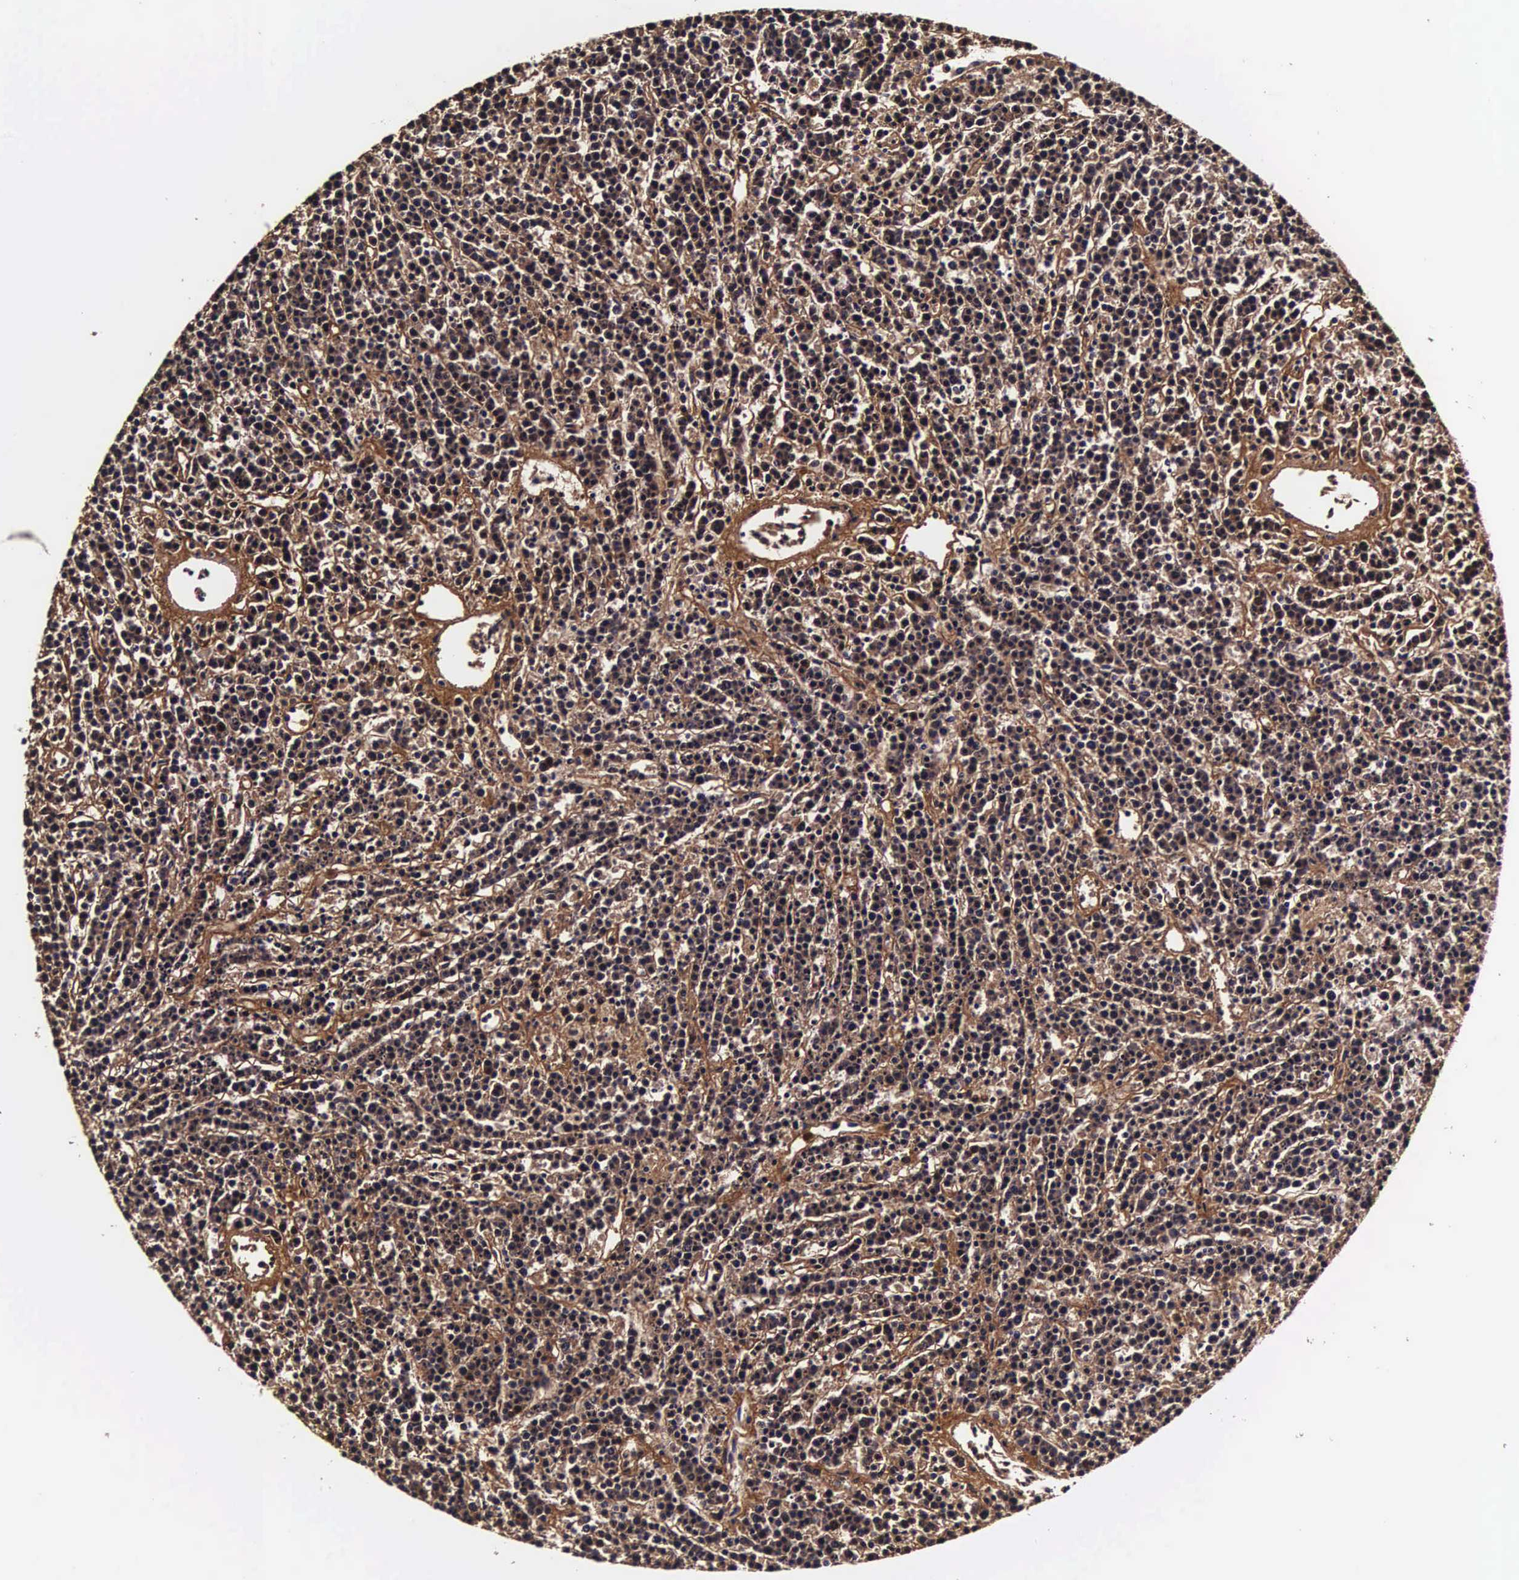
{"staining": {"intensity": "strong", "quantity": ">75%", "location": "cytoplasmic/membranous,nuclear"}, "tissue": "lymphoma", "cell_type": "Tumor cells", "image_type": "cancer", "snomed": [{"axis": "morphology", "description": "Malignant lymphoma, non-Hodgkin's type, High grade"}, {"axis": "topography", "description": "Ovary"}], "caption": "This is a histology image of IHC staining of malignant lymphoma, non-Hodgkin's type (high-grade), which shows strong positivity in the cytoplasmic/membranous and nuclear of tumor cells.", "gene": "TECPR2", "patient": {"sex": "female", "age": 56}}